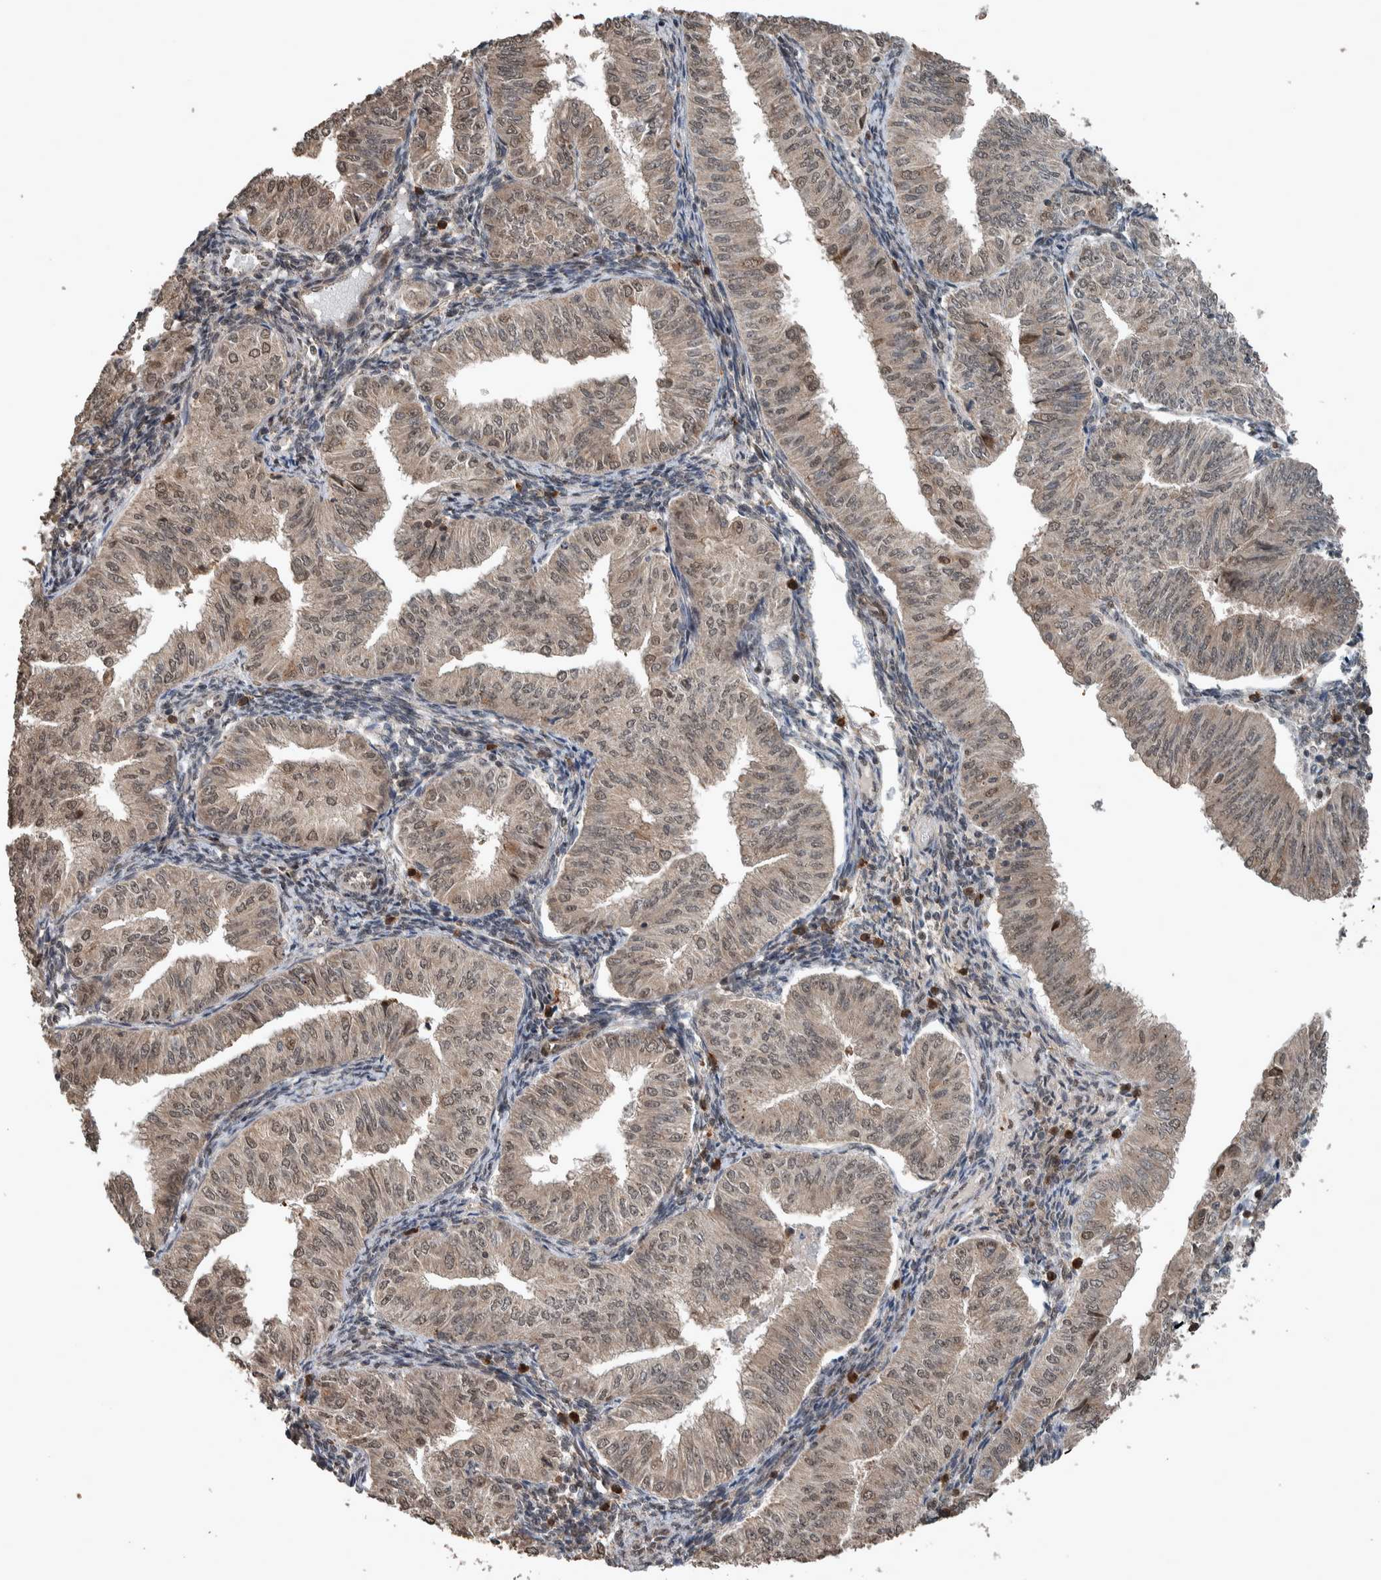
{"staining": {"intensity": "weak", "quantity": ">75%", "location": "cytoplasmic/membranous,nuclear"}, "tissue": "endometrial cancer", "cell_type": "Tumor cells", "image_type": "cancer", "snomed": [{"axis": "morphology", "description": "Normal tissue, NOS"}, {"axis": "morphology", "description": "Adenocarcinoma, NOS"}, {"axis": "topography", "description": "Endometrium"}], "caption": "The photomicrograph exhibits immunohistochemical staining of endometrial adenocarcinoma. There is weak cytoplasmic/membranous and nuclear expression is appreciated in approximately >75% of tumor cells.", "gene": "MYO1E", "patient": {"sex": "female", "age": 53}}